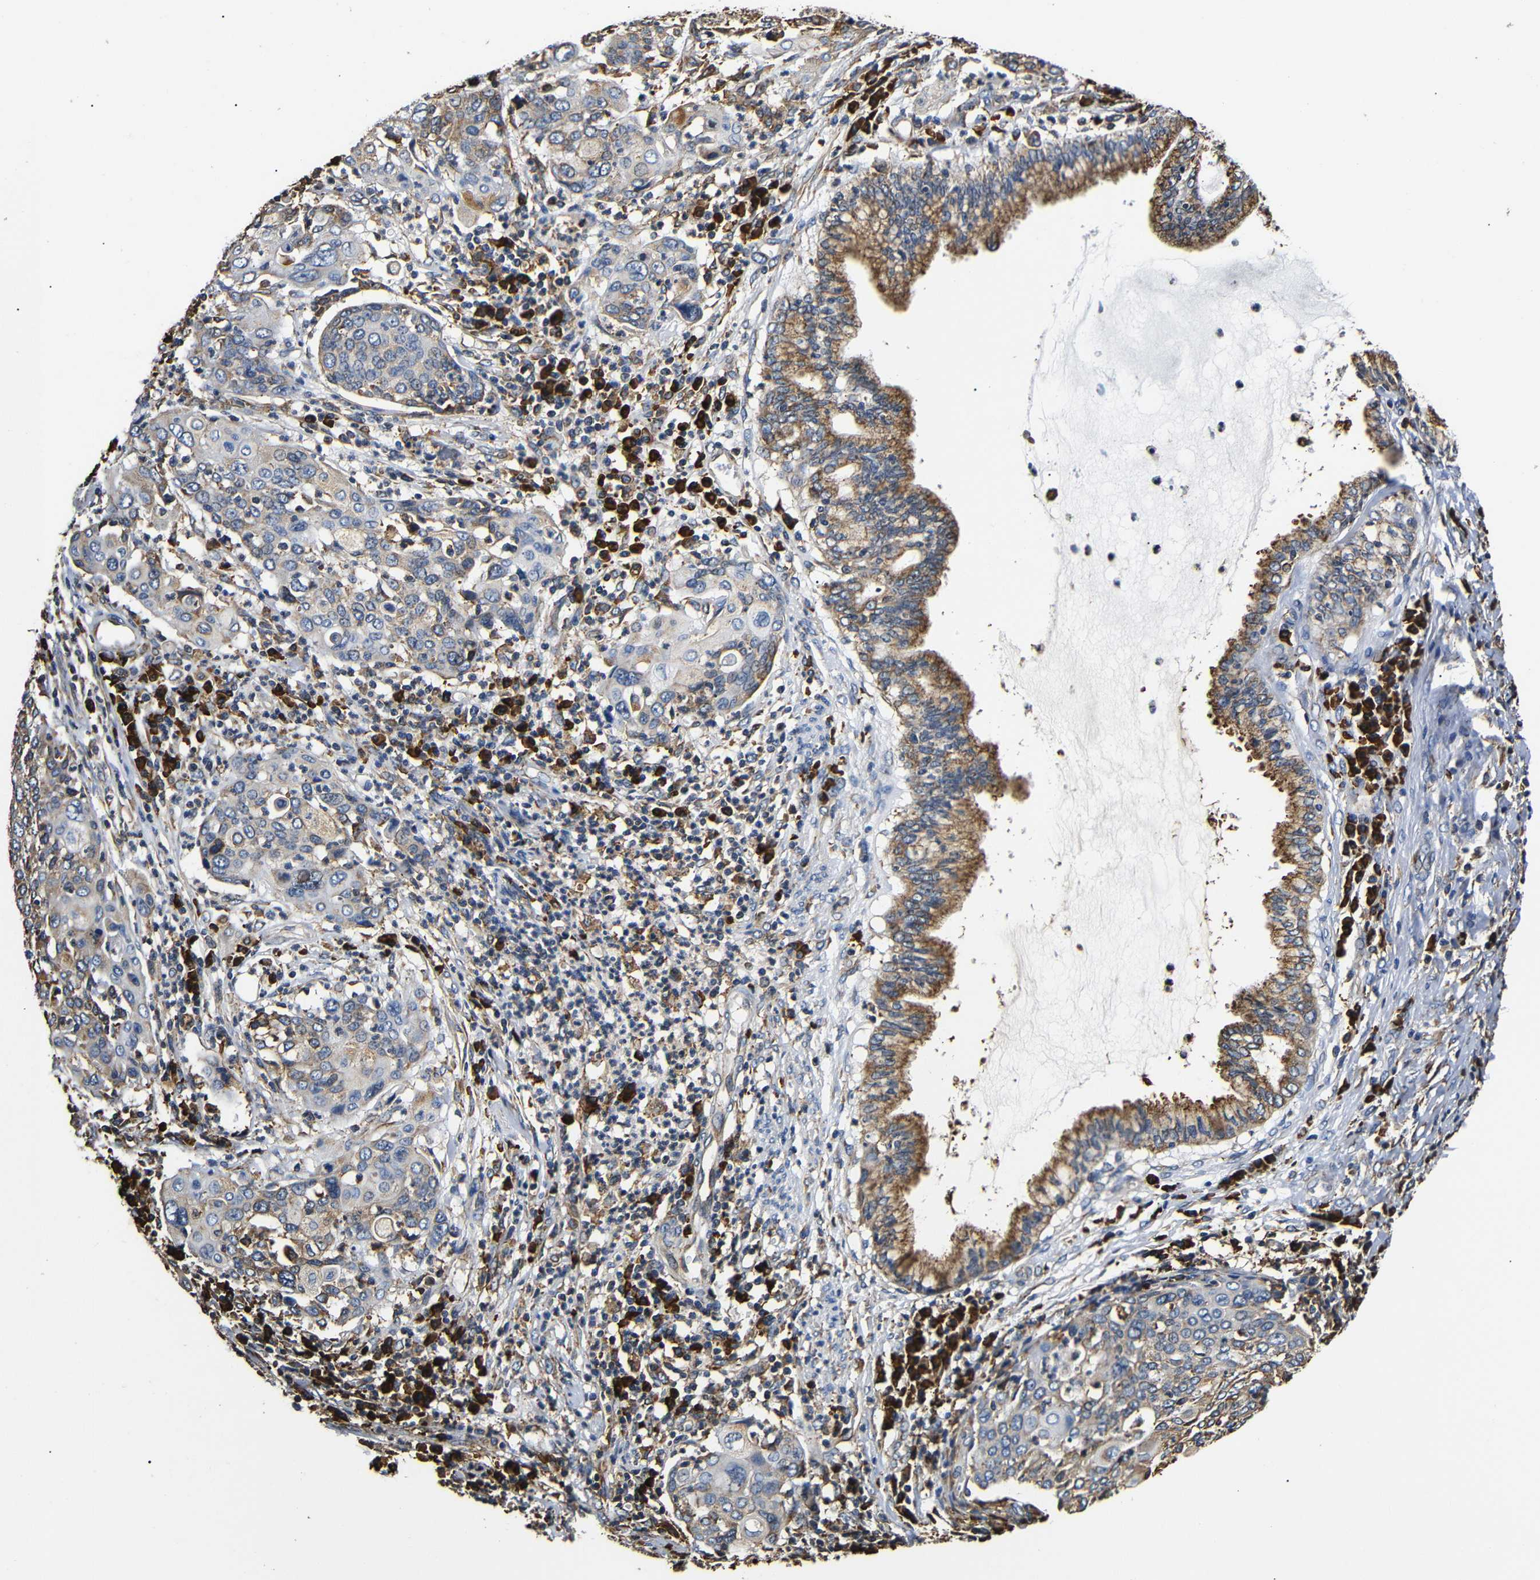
{"staining": {"intensity": "weak", "quantity": "25%-75%", "location": "cytoplasmic/membranous"}, "tissue": "cervical cancer", "cell_type": "Tumor cells", "image_type": "cancer", "snomed": [{"axis": "morphology", "description": "Squamous cell carcinoma, NOS"}, {"axis": "topography", "description": "Cervix"}], "caption": "Cervical squamous cell carcinoma was stained to show a protein in brown. There is low levels of weak cytoplasmic/membranous staining in about 25%-75% of tumor cells. (DAB = brown stain, brightfield microscopy at high magnification).", "gene": "HHIP", "patient": {"sex": "female", "age": 40}}